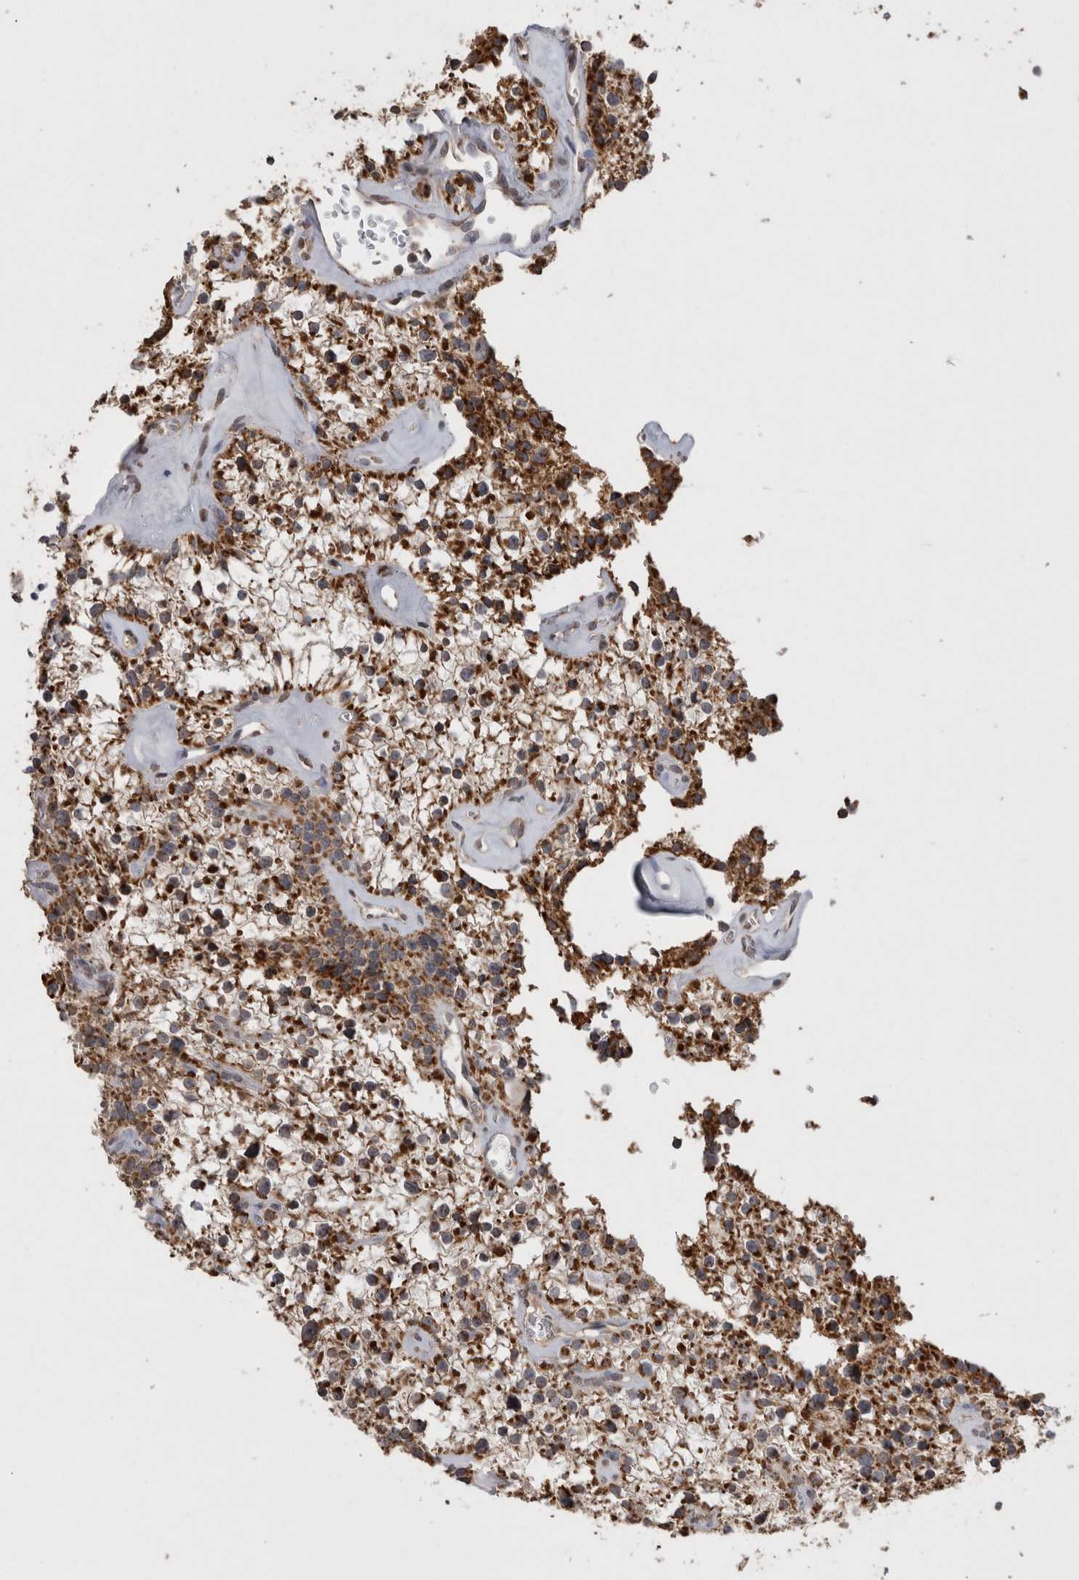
{"staining": {"intensity": "moderate", "quantity": "25%-75%", "location": "cytoplasmic/membranous"}, "tissue": "parathyroid gland", "cell_type": "Glandular cells", "image_type": "normal", "snomed": [{"axis": "morphology", "description": "Normal tissue, NOS"}, {"axis": "topography", "description": "Parathyroid gland"}], "caption": "IHC of benign human parathyroid gland exhibits medium levels of moderate cytoplasmic/membranous staining in about 25%-75% of glandular cells.", "gene": "NOMO1", "patient": {"sex": "female", "age": 64}}